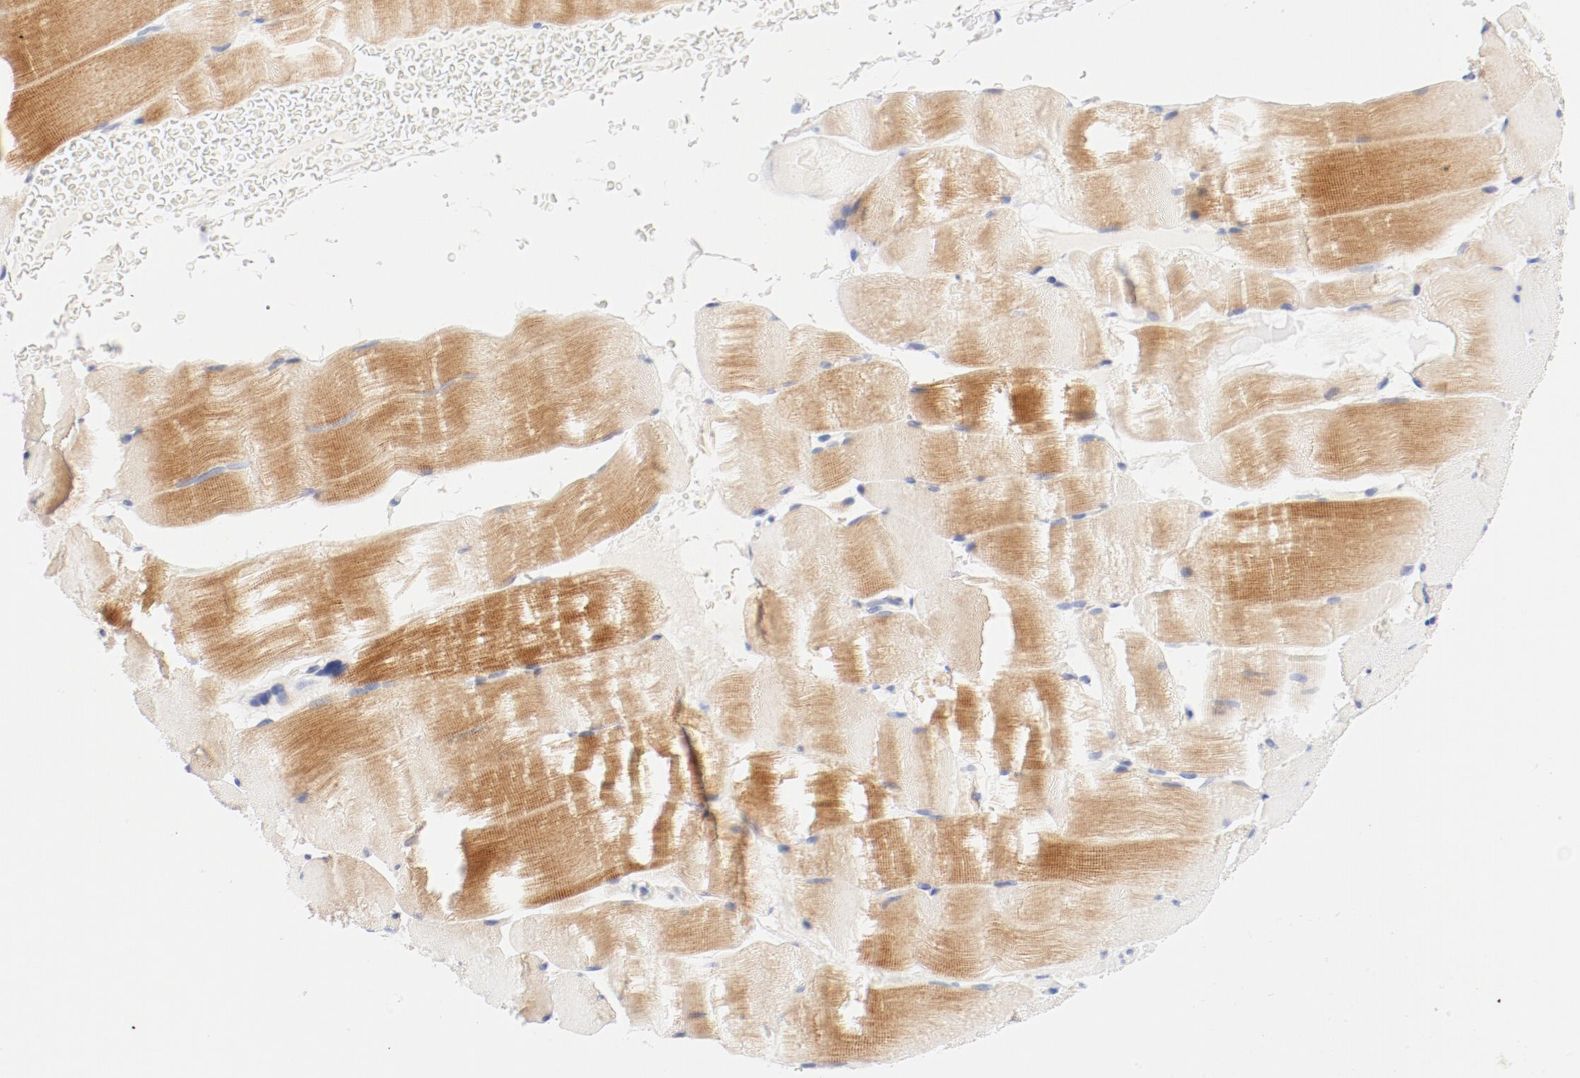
{"staining": {"intensity": "moderate", "quantity": ">75%", "location": "cytoplasmic/membranous"}, "tissue": "skeletal muscle", "cell_type": "Myocytes", "image_type": "normal", "snomed": [{"axis": "morphology", "description": "Normal tissue, NOS"}, {"axis": "topography", "description": "Skeletal muscle"}], "caption": "Immunohistochemical staining of normal human skeletal muscle demonstrates >75% levels of moderate cytoplasmic/membranous protein expression in approximately >75% of myocytes. The staining was performed using DAB to visualize the protein expression in brown, while the nuclei were stained in blue with hematoxylin (Magnification: 20x).", "gene": "HOMER1", "patient": {"sex": "male", "age": 62}}